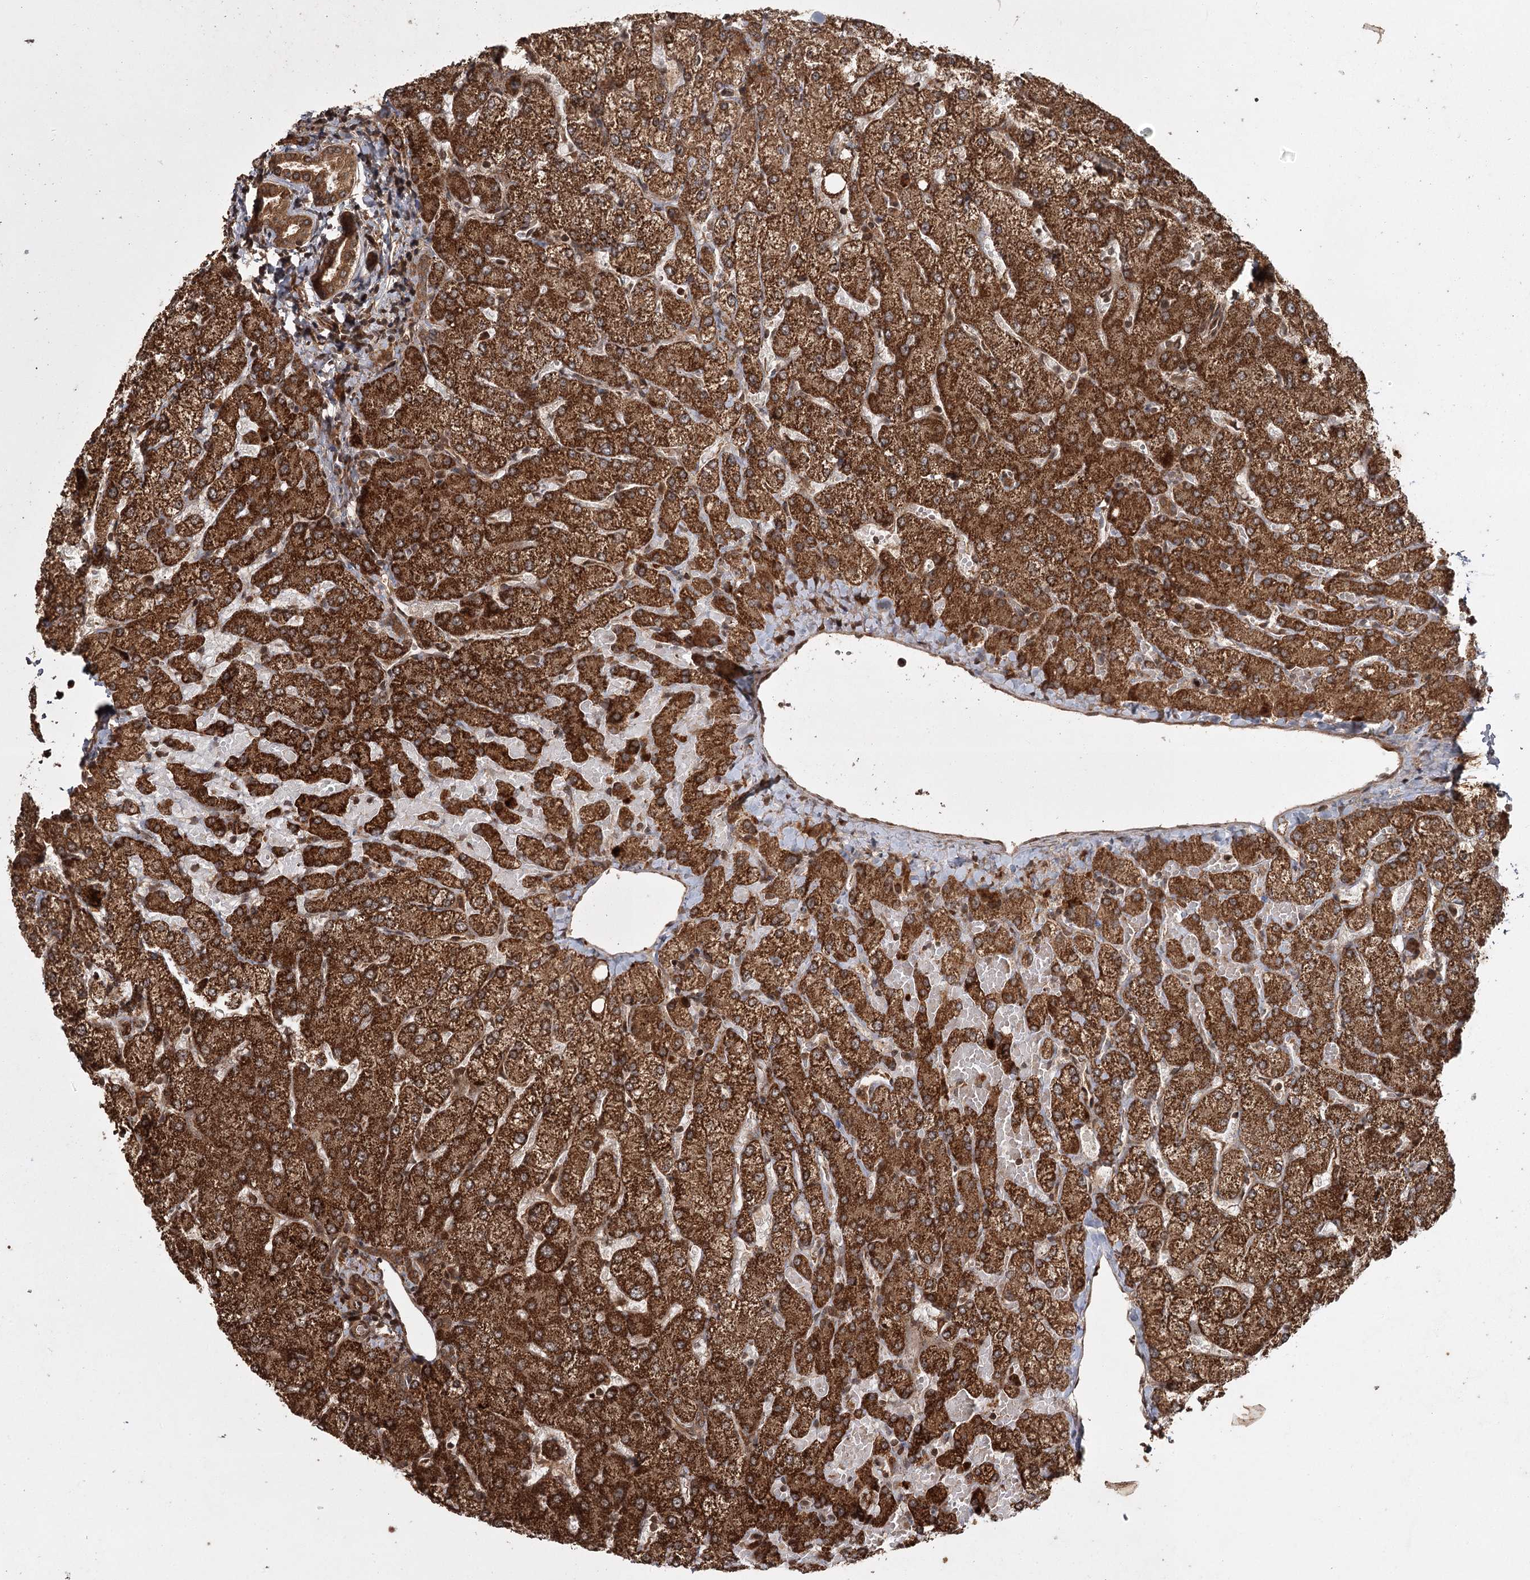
{"staining": {"intensity": "moderate", "quantity": ">75%", "location": "cytoplasmic/membranous"}, "tissue": "liver", "cell_type": "Cholangiocytes", "image_type": "normal", "snomed": [{"axis": "morphology", "description": "Normal tissue, NOS"}, {"axis": "topography", "description": "Liver"}], "caption": "Immunohistochemistry image of normal liver: liver stained using immunohistochemistry displays medium levels of moderate protein expression localized specifically in the cytoplasmic/membranous of cholangiocytes, appearing as a cytoplasmic/membranous brown color.", "gene": "RPAP3", "patient": {"sex": "female", "age": 54}}